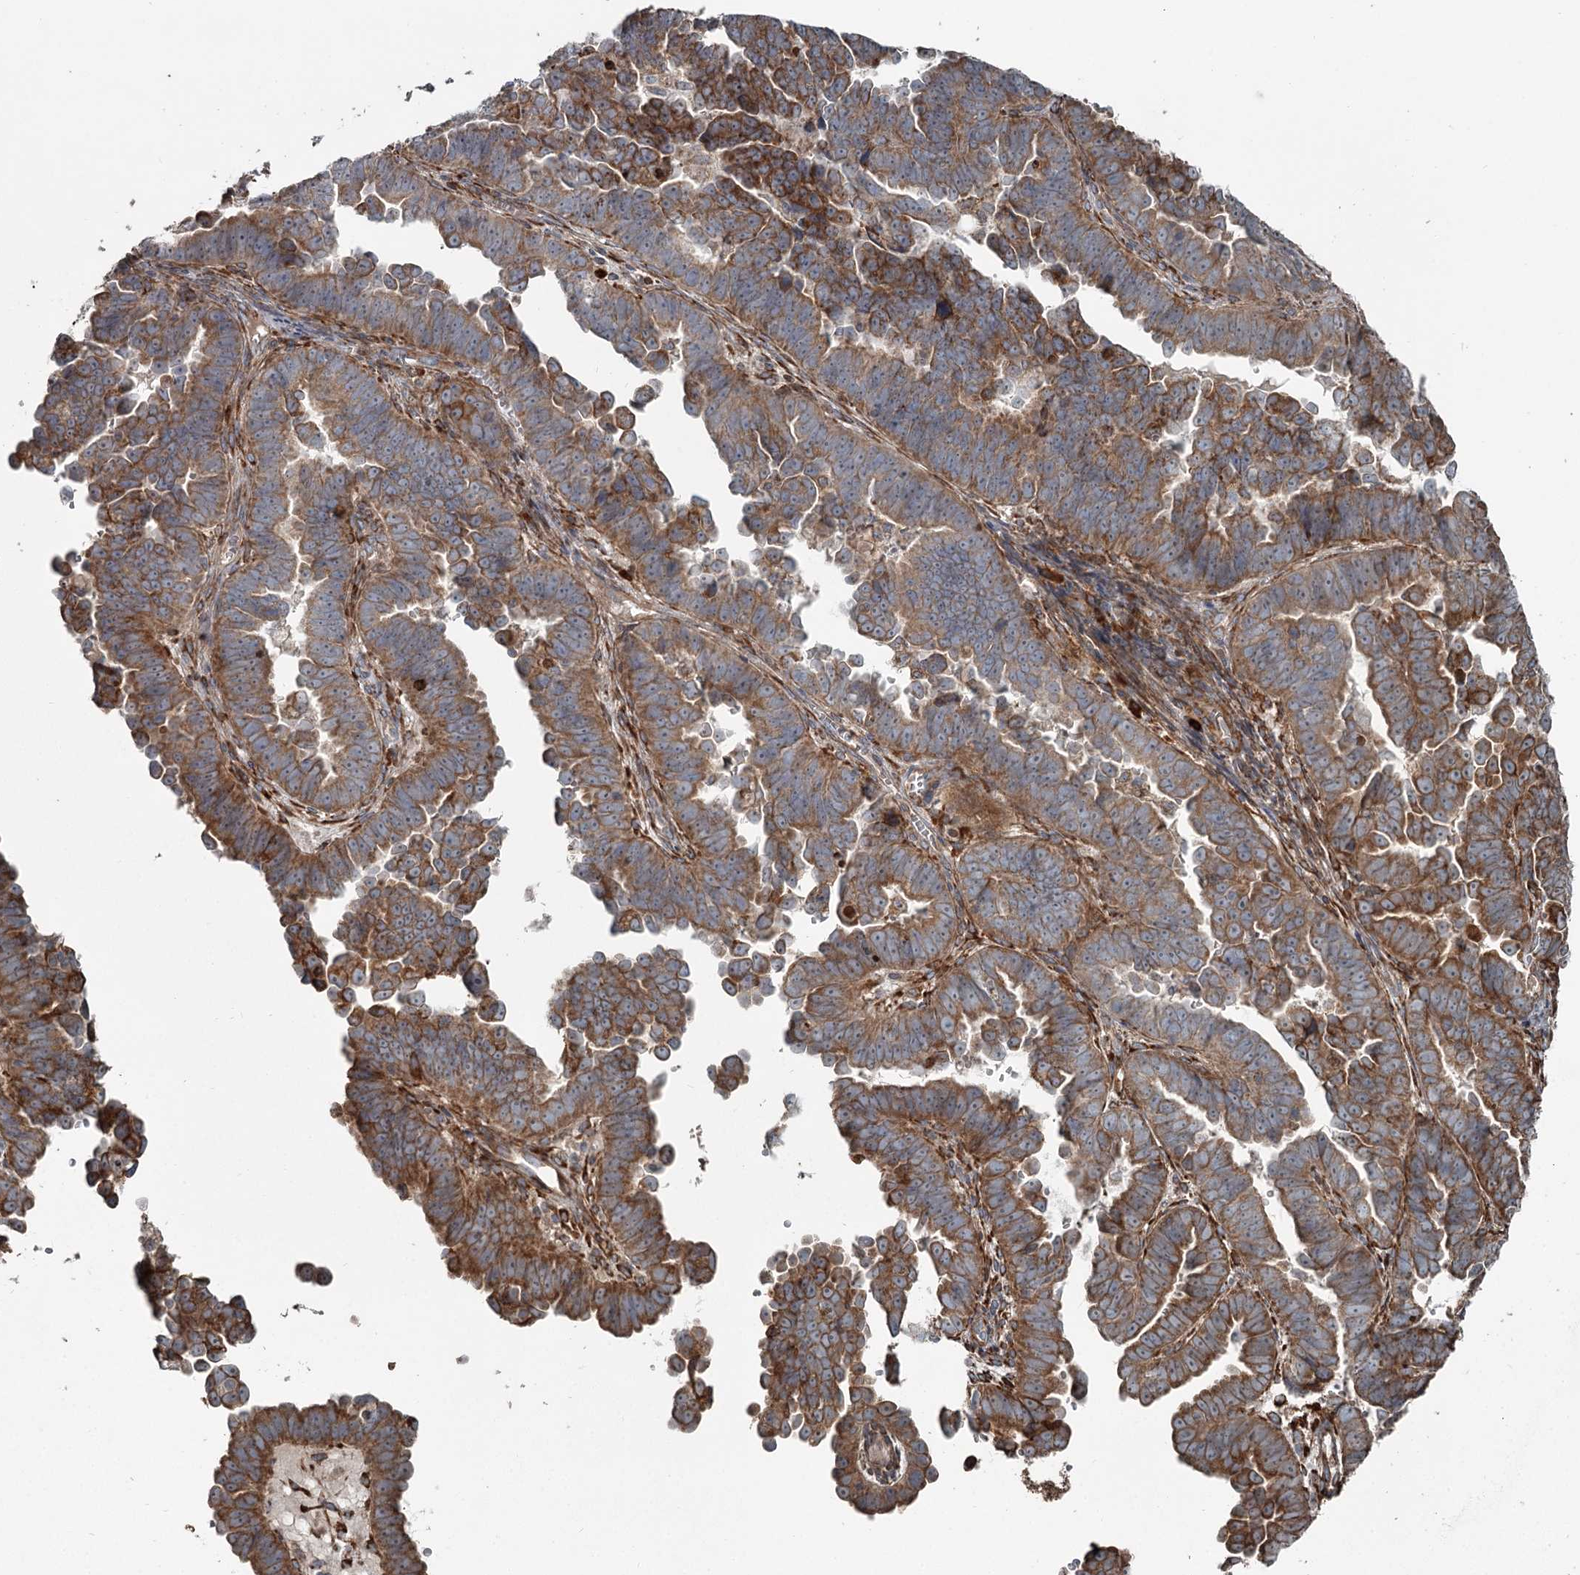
{"staining": {"intensity": "moderate", "quantity": ">75%", "location": "cytoplasmic/membranous"}, "tissue": "endometrial cancer", "cell_type": "Tumor cells", "image_type": "cancer", "snomed": [{"axis": "morphology", "description": "Adenocarcinoma, NOS"}, {"axis": "topography", "description": "Endometrium"}], "caption": "Endometrial cancer (adenocarcinoma) stained with immunohistochemistry shows moderate cytoplasmic/membranous positivity in about >75% of tumor cells.", "gene": "RASSF8", "patient": {"sex": "female", "age": 75}}